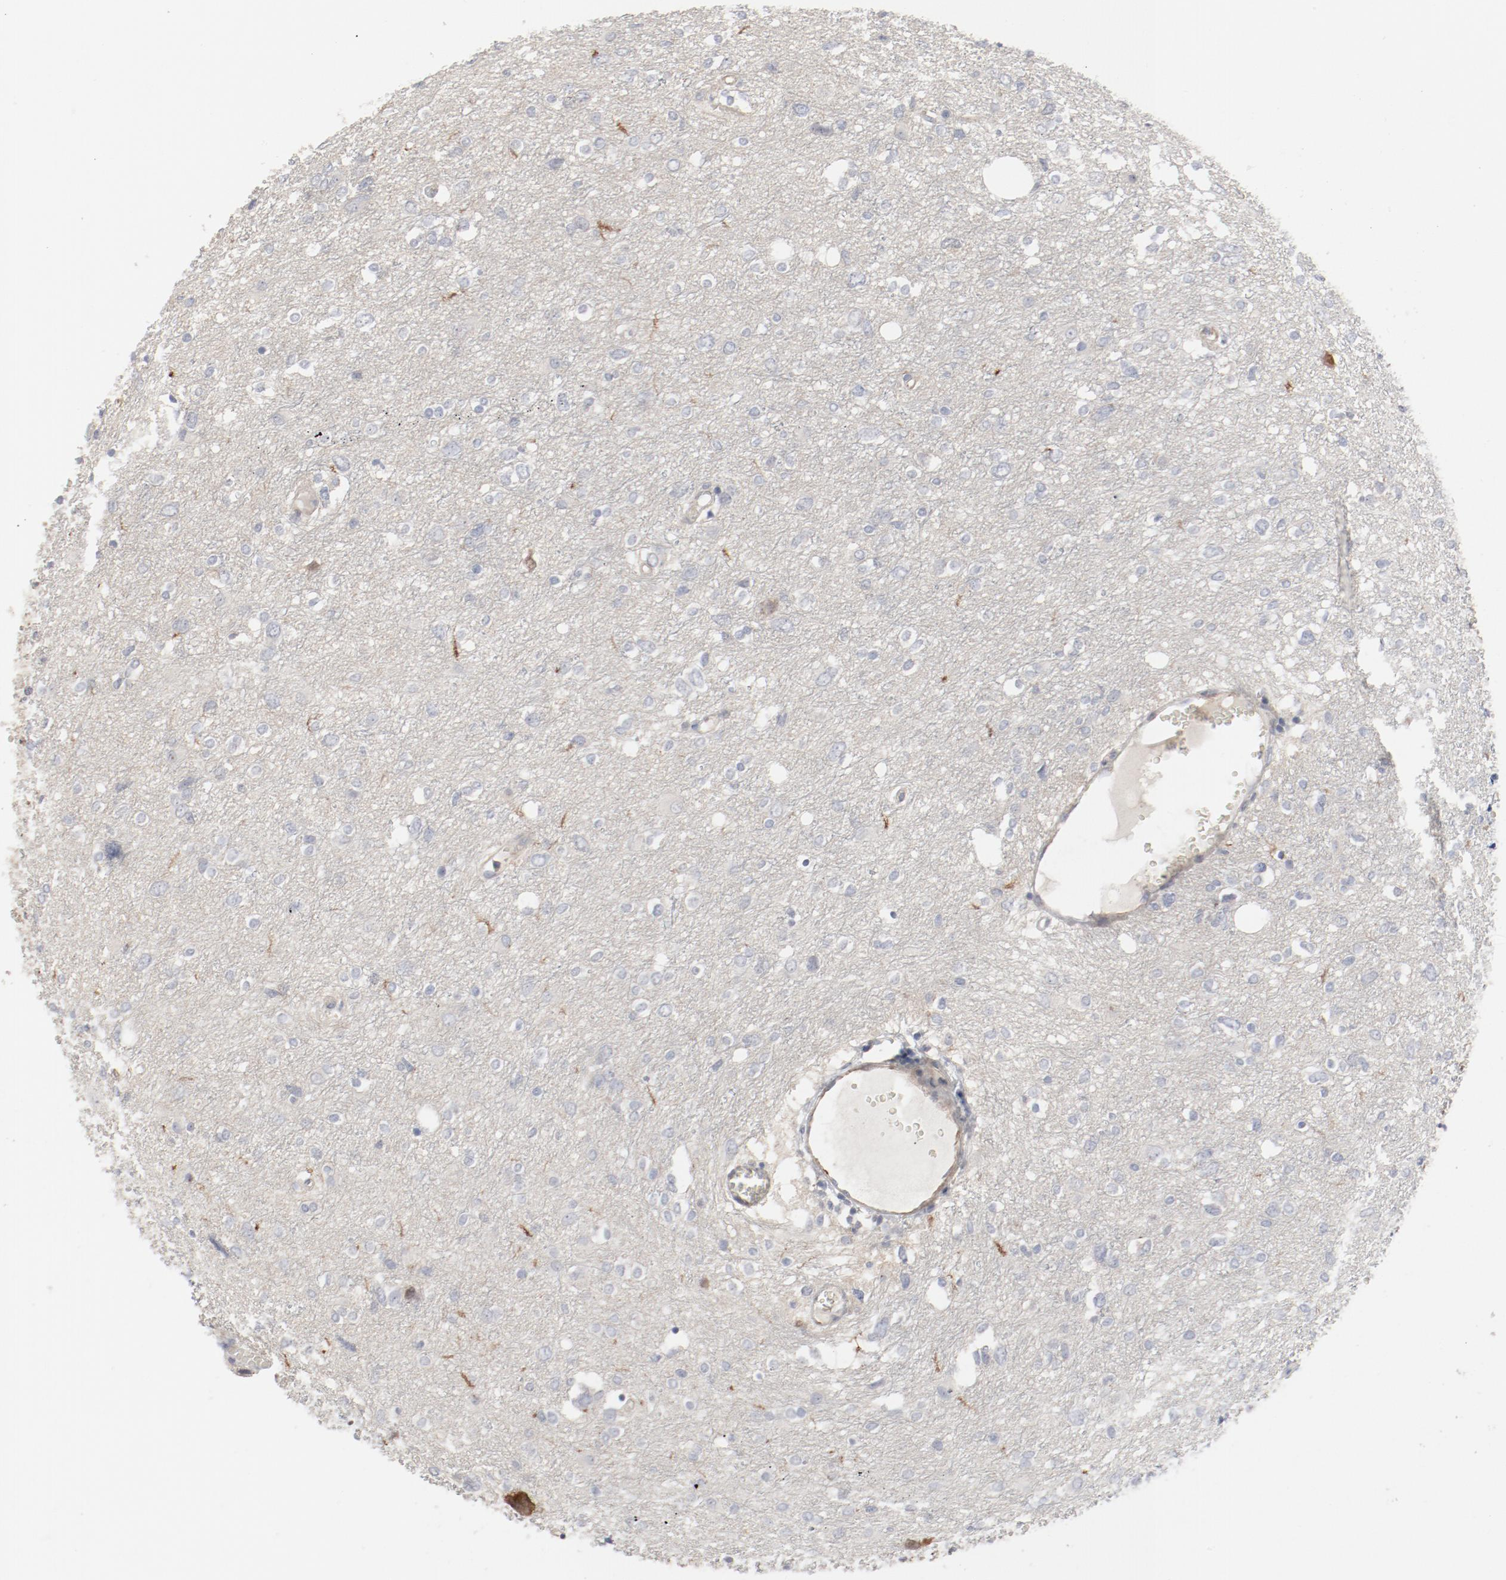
{"staining": {"intensity": "negative", "quantity": "none", "location": "none"}, "tissue": "glioma", "cell_type": "Tumor cells", "image_type": "cancer", "snomed": [{"axis": "morphology", "description": "Glioma, malignant, High grade"}, {"axis": "topography", "description": "Brain"}], "caption": "The image demonstrates no staining of tumor cells in glioma. (DAB (3,3'-diaminobenzidine) IHC with hematoxylin counter stain).", "gene": "CDK1", "patient": {"sex": "female", "age": 59}}